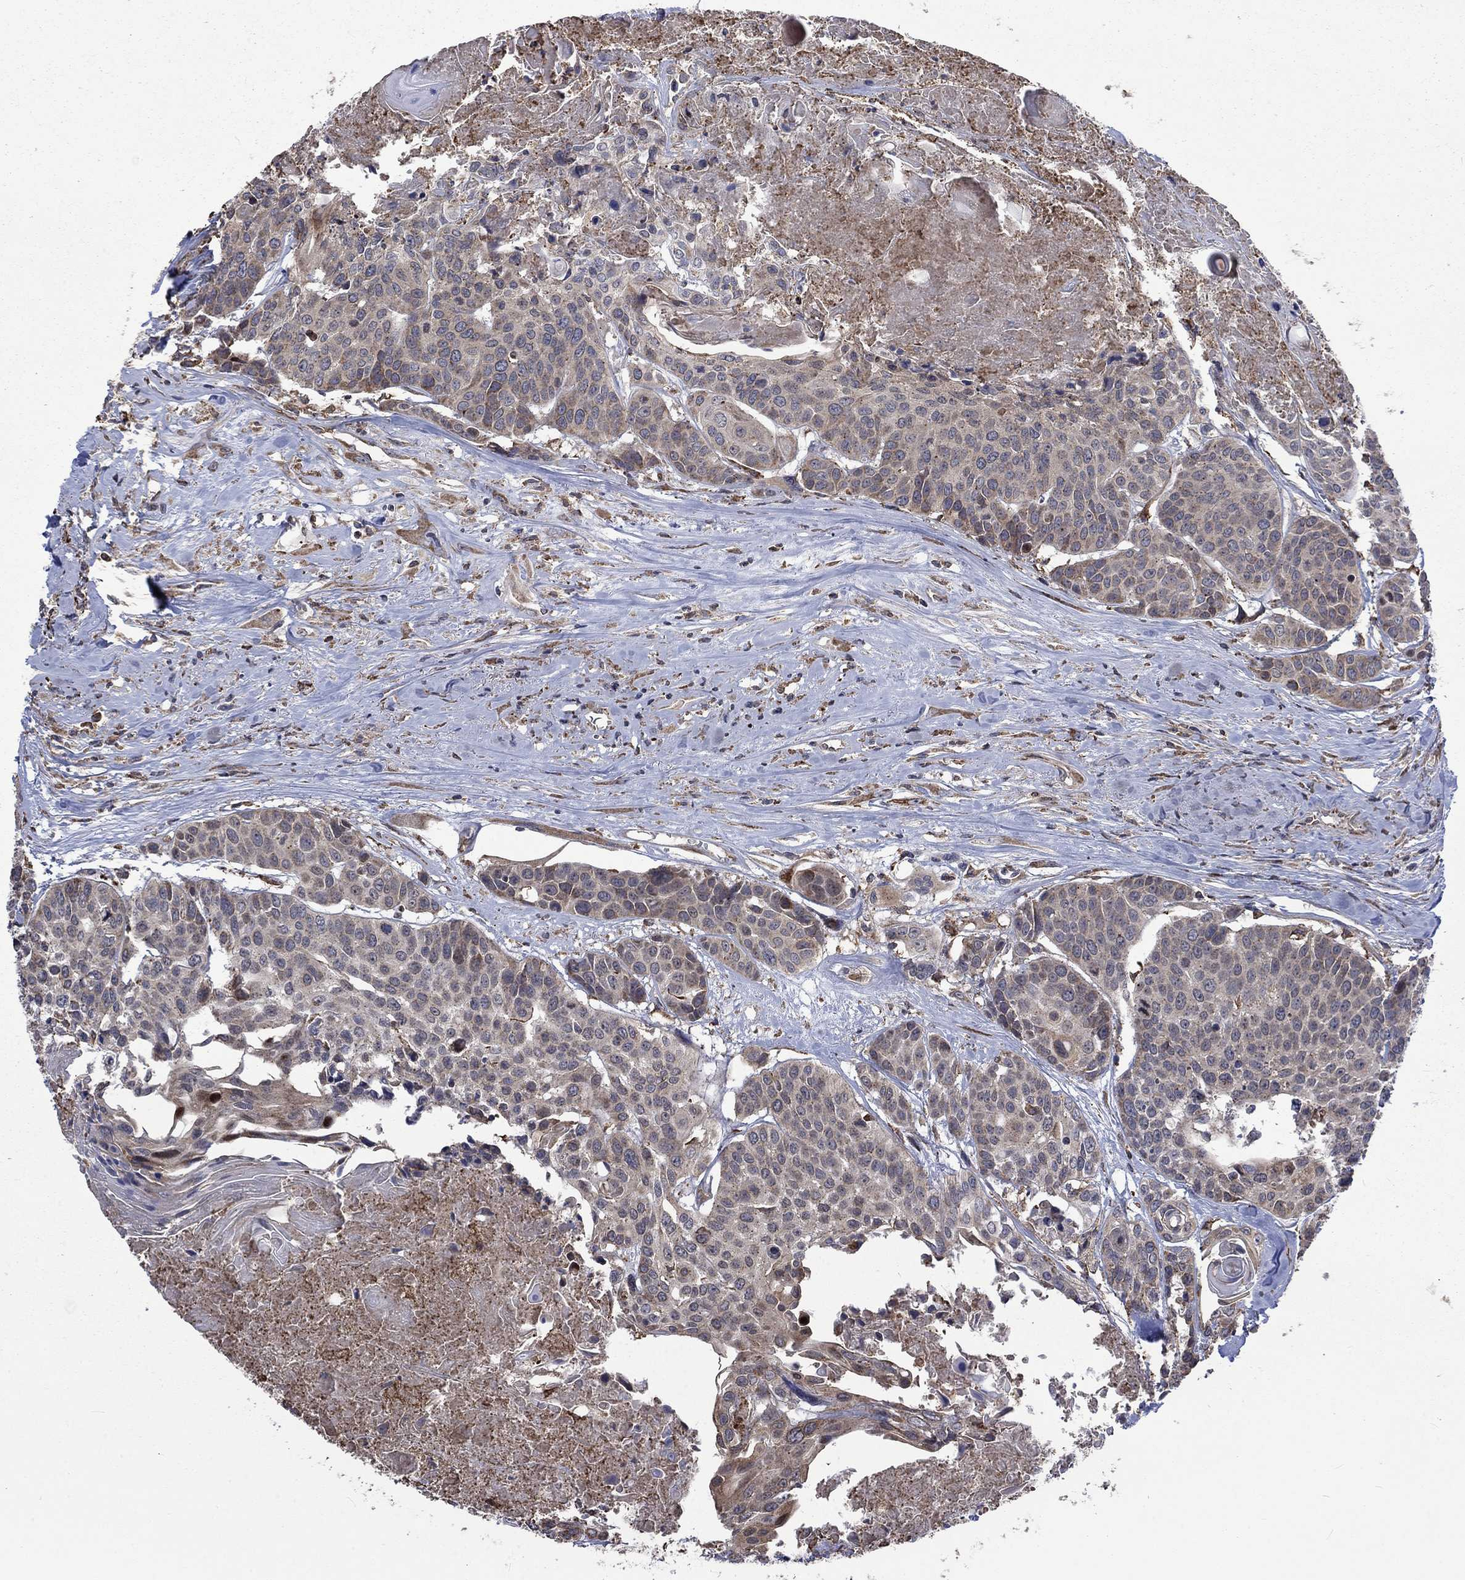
{"staining": {"intensity": "weak", "quantity": "<25%", "location": "cytoplasmic/membranous"}, "tissue": "head and neck cancer", "cell_type": "Tumor cells", "image_type": "cancer", "snomed": [{"axis": "morphology", "description": "Squamous cell carcinoma, NOS"}, {"axis": "topography", "description": "Oral tissue"}, {"axis": "topography", "description": "Head-Neck"}], "caption": "DAB (3,3'-diaminobenzidine) immunohistochemical staining of head and neck squamous cell carcinoma displays no significant staining in tumor cells.", "gene": "ESRRA", "patient": {"sex": "male", "age": 56}}